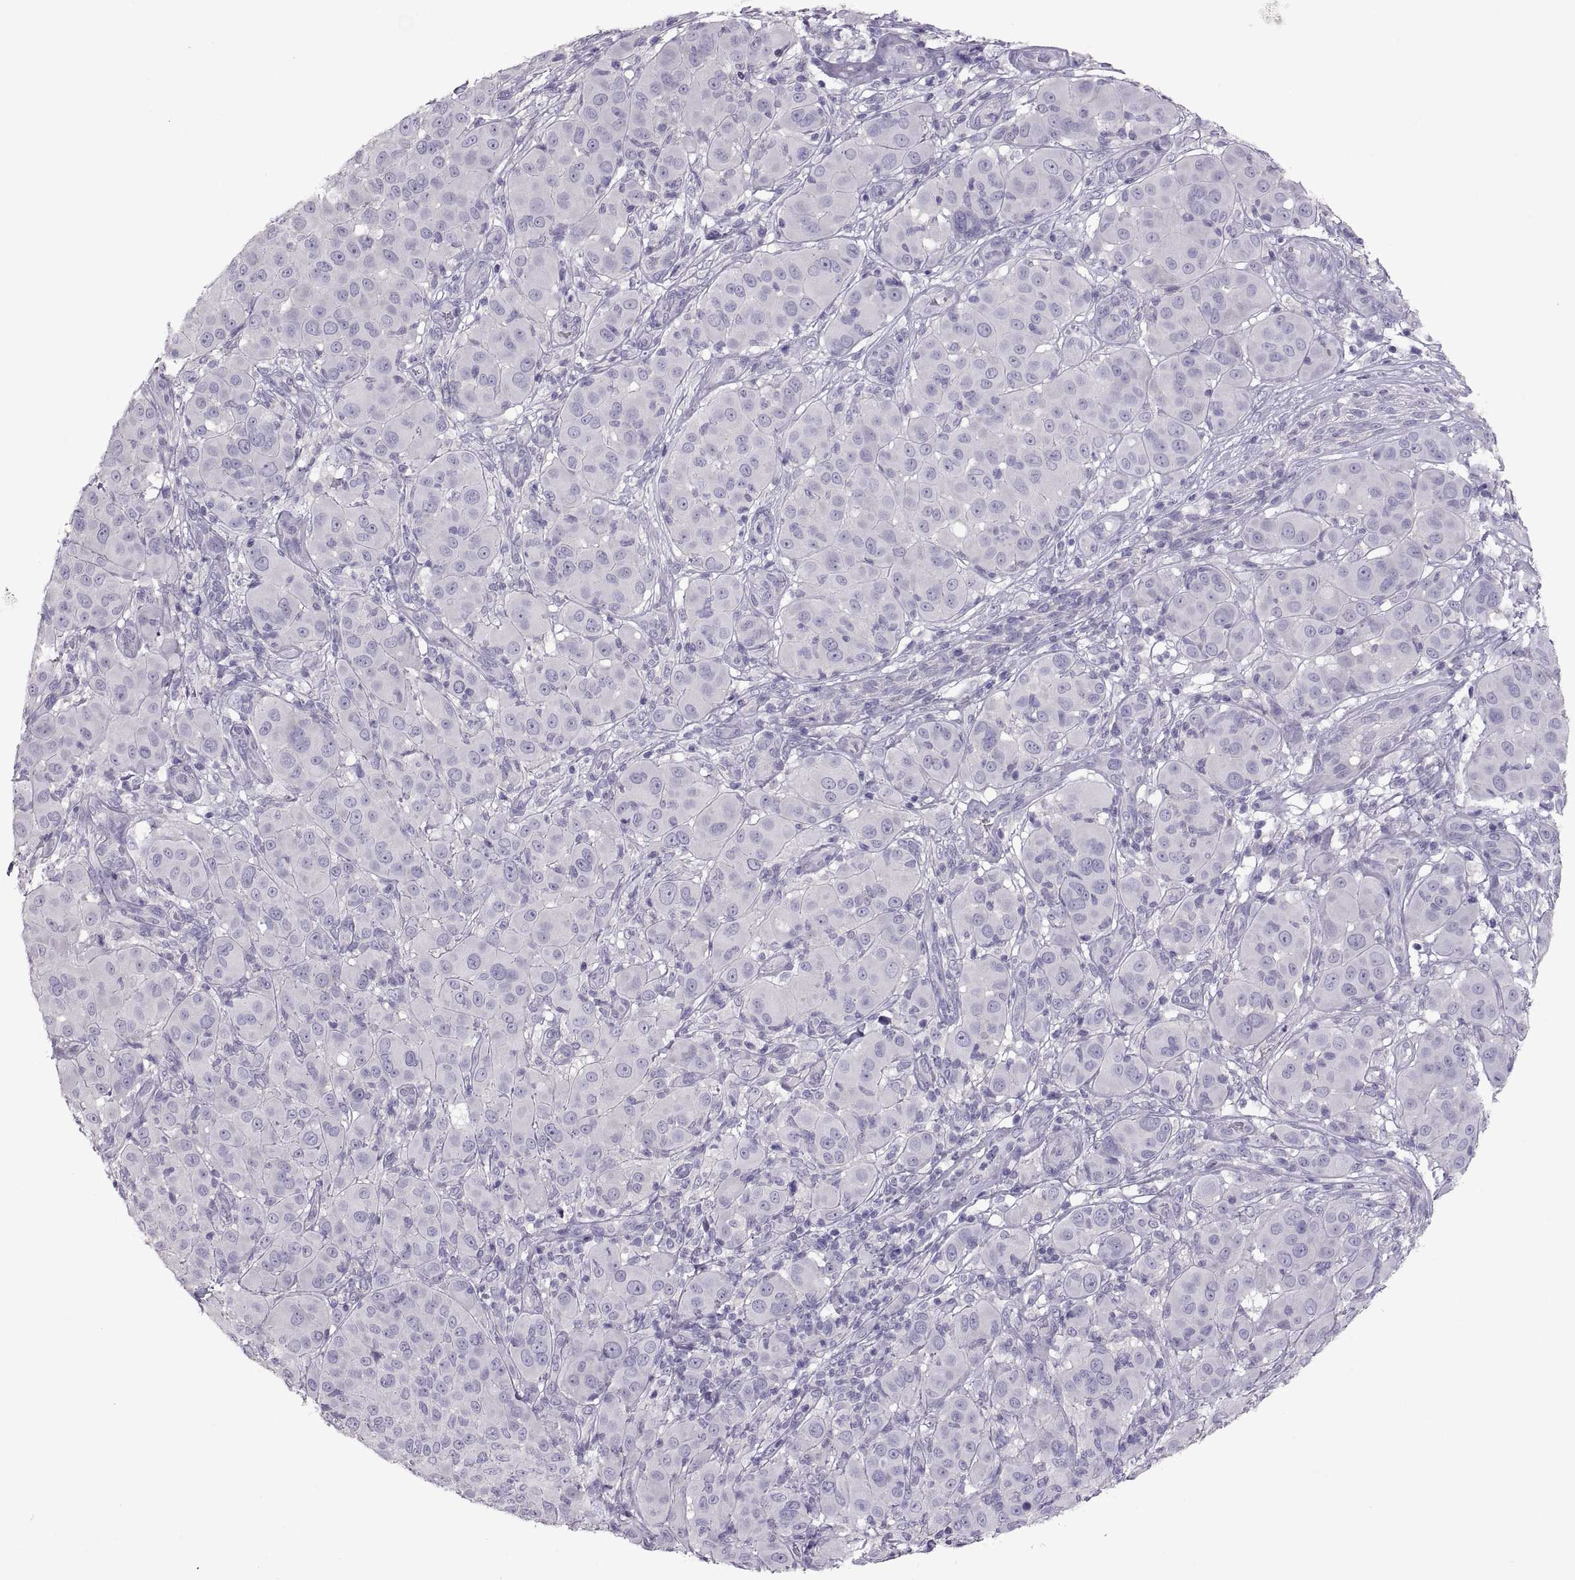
{"staining": {"intensity": "negative", "quantity": "none", "location": "none"}, "tissue": "melanoma", "cell_type": "Tumor cells", "image_type": "cancer", "snomed": [{"axis": "morphology", "description": "Malignant melanoma, NOS"}, {"axis": "topography", "description": "Skin"}], "caption": "Protein analysis of malignant melanoma displays no significant staining in tumor cells.", "gene": "TBX19", "patient": {"sex": "female", "age": 87}}